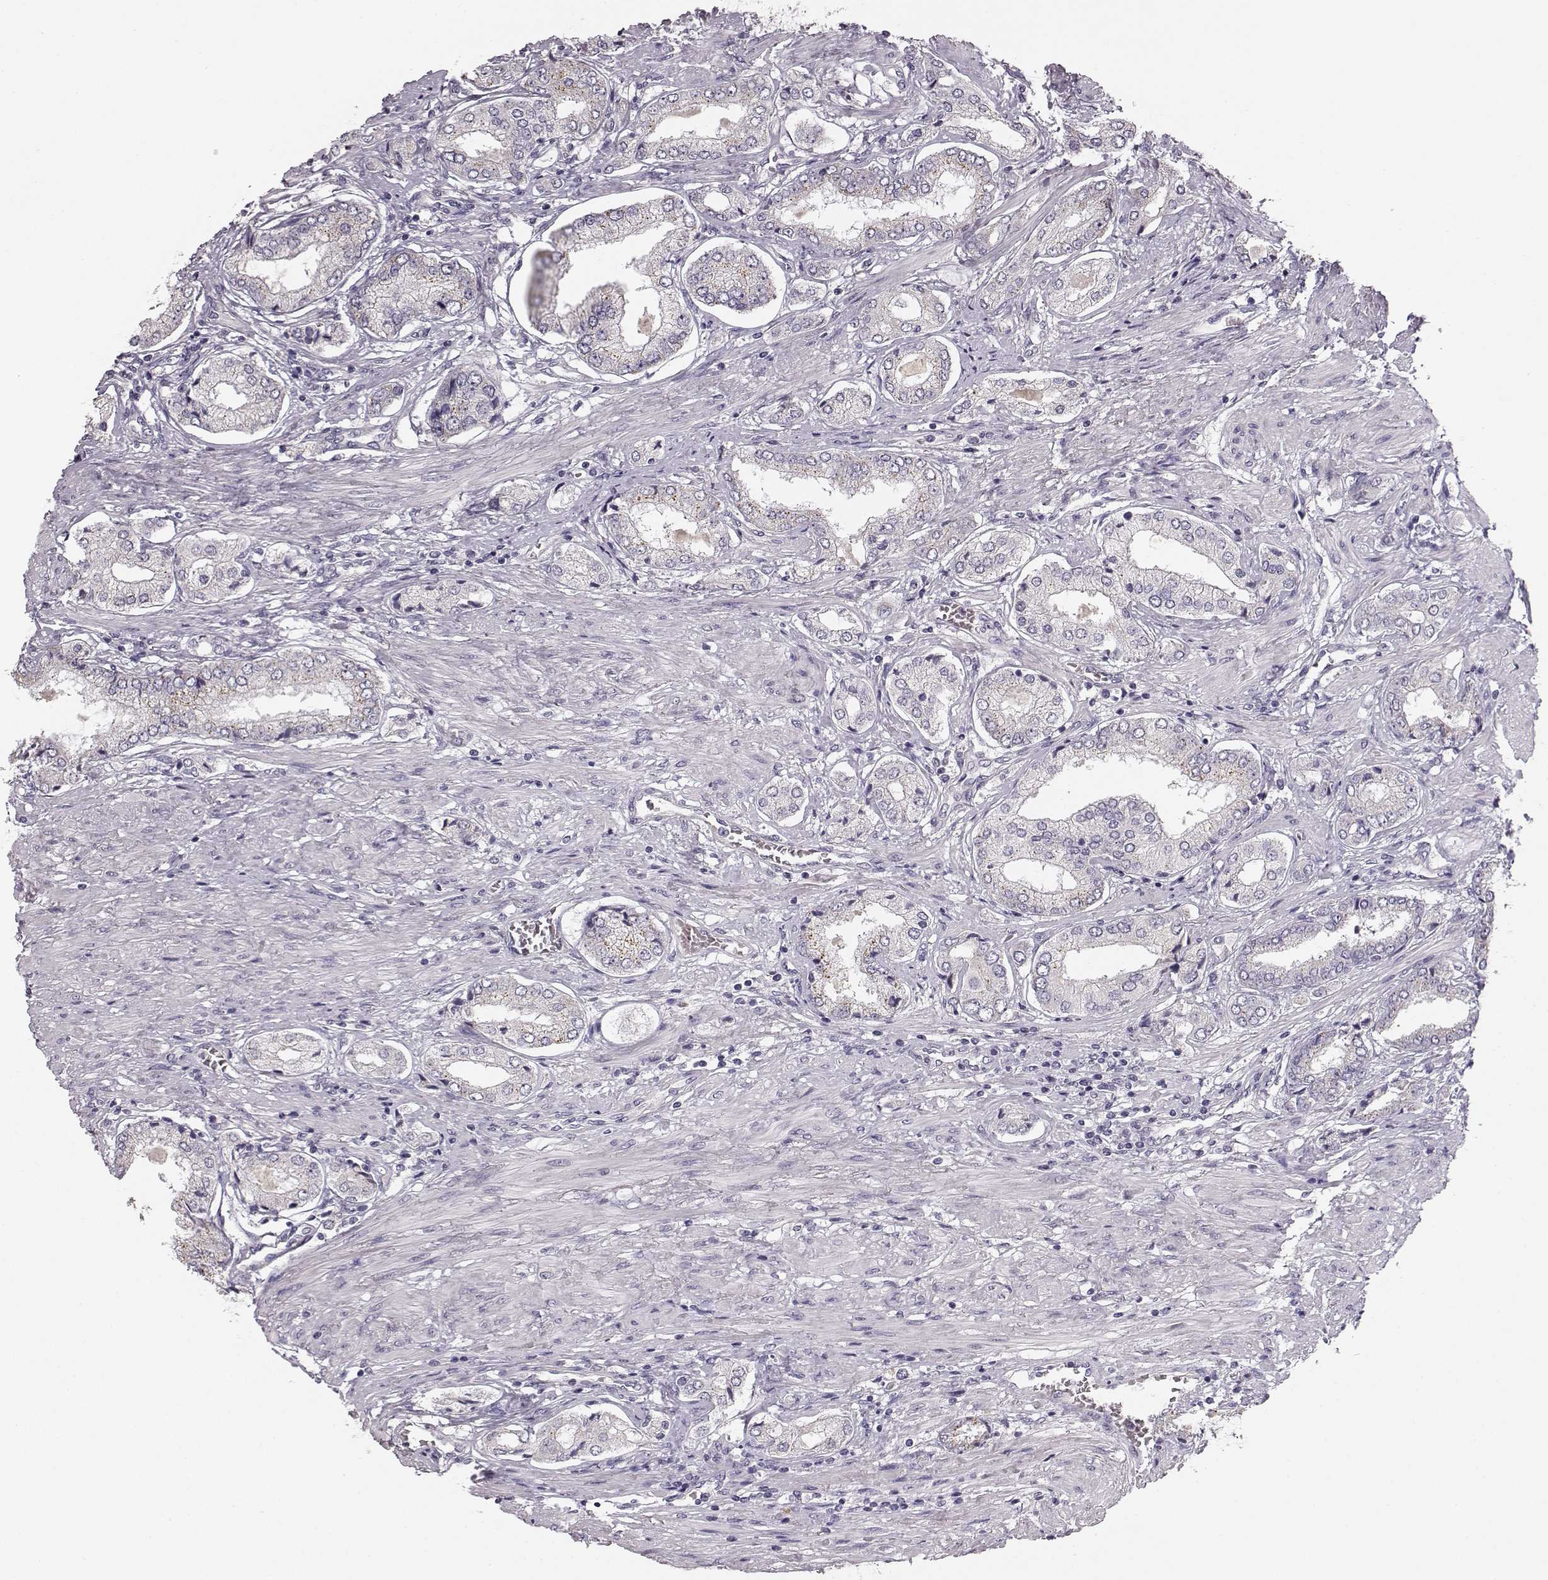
{"staining": {"intensity": "negative", "quantity": "none", "location": "none"}, "tissue": "prostate cancer", "cell_type": "Tumor cells", "image_type": "cancer", "snomed": [{"axis": "morphology", "description": "Adenocarcinoma, NOS"}, {"axis": "topography", "description": "Prostate"}], "caption": "A photomicrograph of human prostate cancer is negative for staining in tumor cells. (DAB IHC, high magnification).", "gene": "BFSP2", "patient": {"sex": "male", "age": 63}}